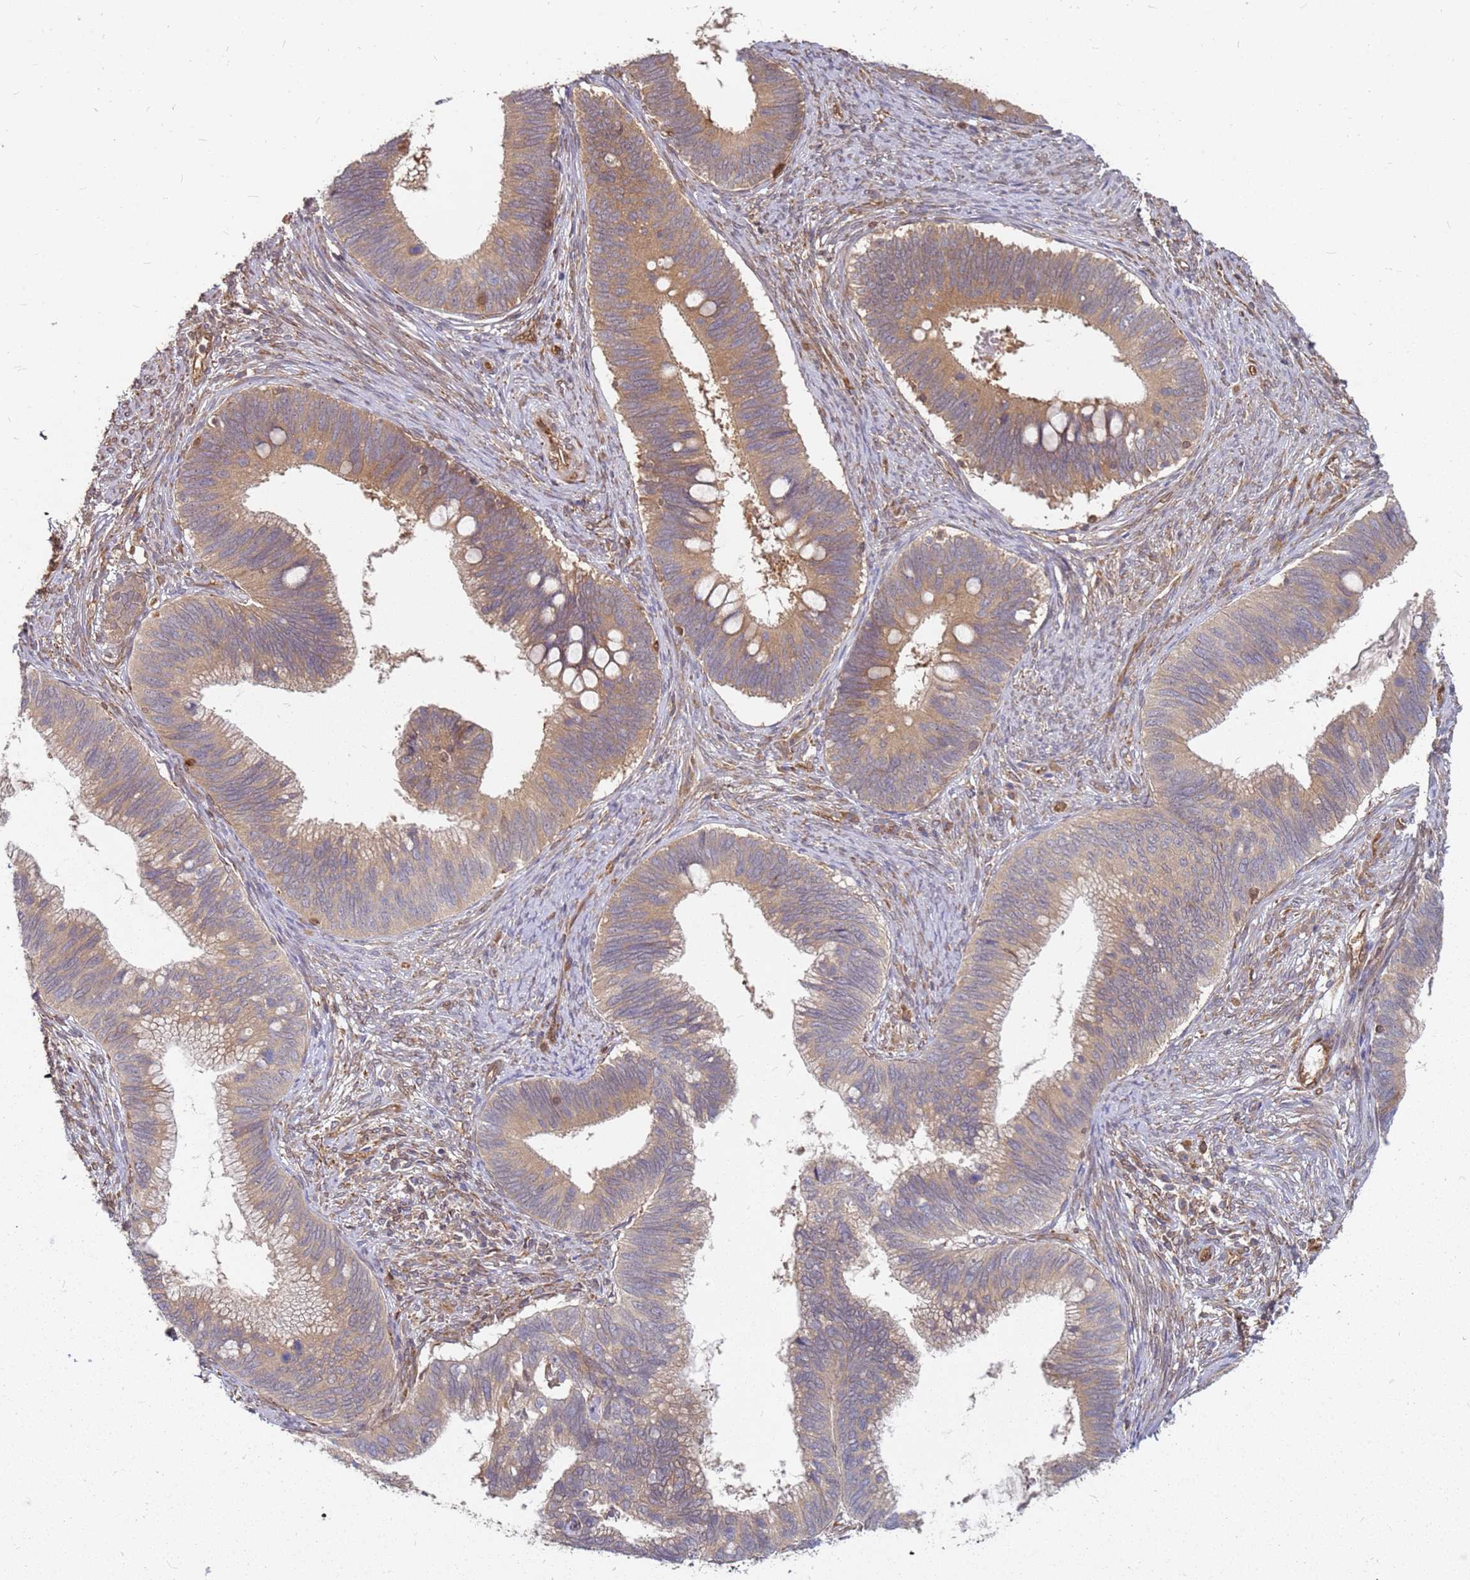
{"staining": {"intensity": "moderate", "quantity": ">75%", "location": "cytoplasmic/membranous"}, "tissue": "cervical cancer", "cell_type": "Tumor cells", "image_type": "cancer", "snomed": [{"axis": "morphology", "description": "Adenocarcinoma, NOS"}, {"axis": "topography", "description": "Cervix"}], "caption": "Cervical adenocarcinoma was stained to show a protein in brown. There is medium levels of moderate cytoplasmic/membranous positivity in approximately >75% of tumor cells. Immunohistochemistry stains the protein in brown and the nuclei are stained blue.", "gene": "NUDT14", "patient": {"sex": "female", "age": 42}}